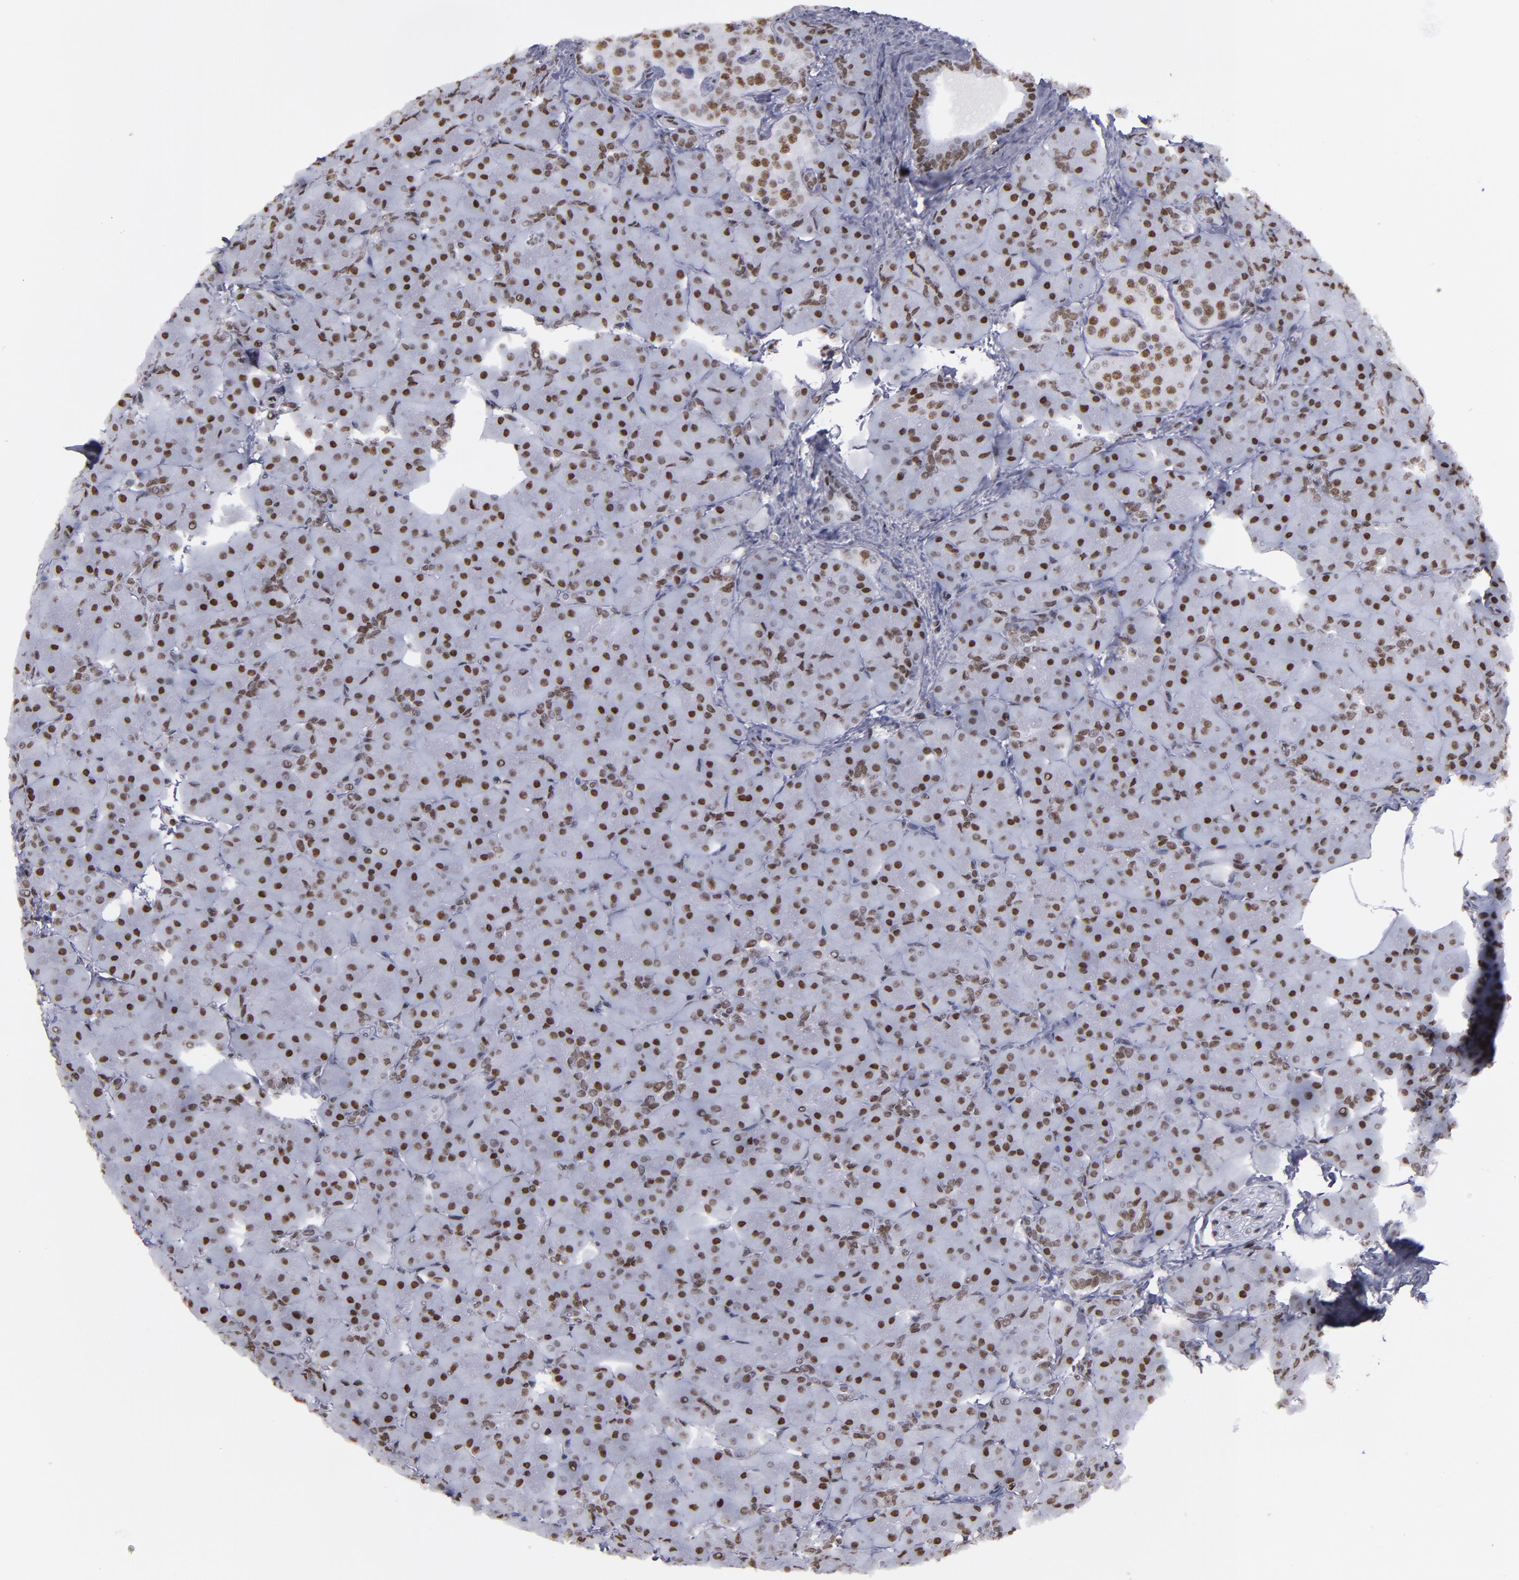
{"staining": {"intensity": "strong", "quantity": ">75%", "location": "nuclear"}, "tissue": "pancreas", "cell_type": "Exocrine glandular cells", "image_type": "normal", "snomed": [{"axis": "morphology", "description": "Normal tissue, NOS"}, {"axis": "topography", "description": "Pancreas"}], "caption": "The photomicrograph reveals a brown stain indicating the presence of a protein in the nuclear of exocrine glandular cells in pancreas.", "gene": "TERF2", "patient": {"sex": "male", "age": 66}}